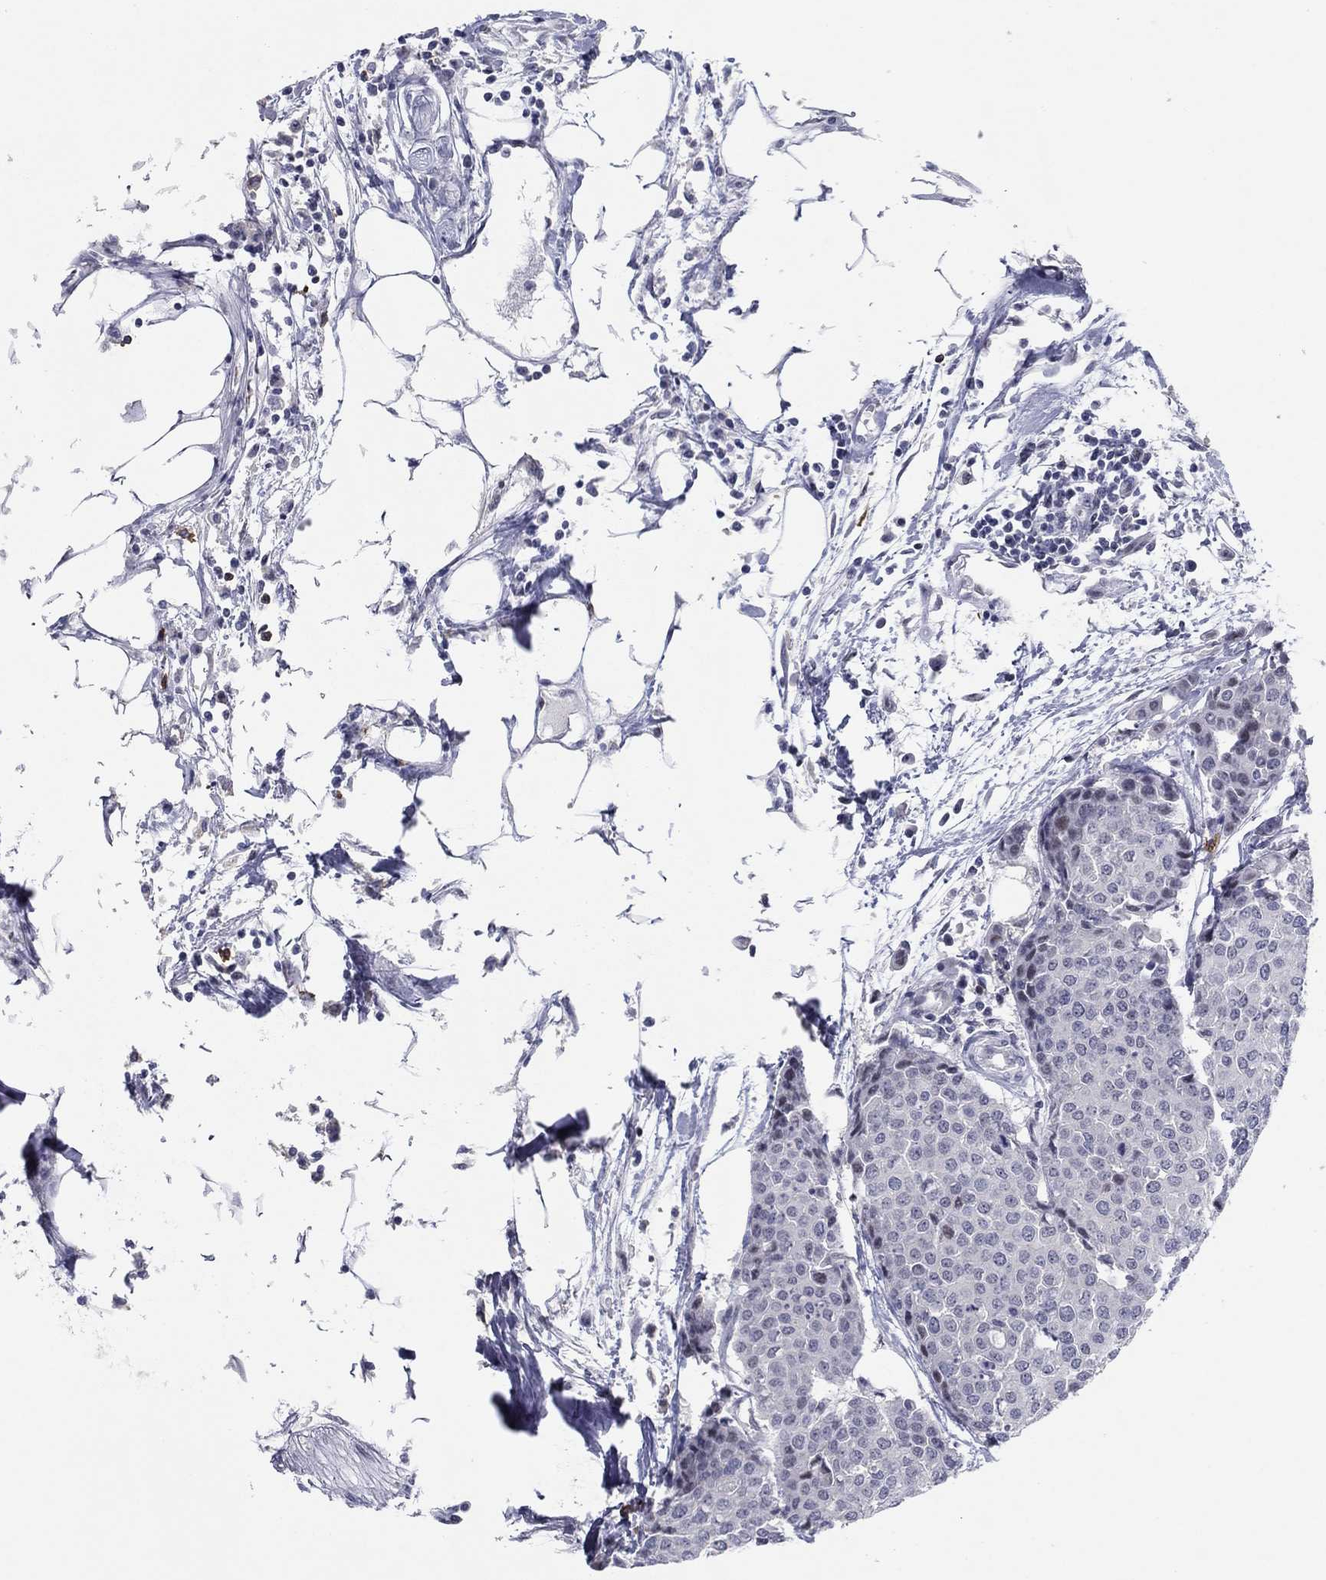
{"staining": {"intensity": "negative", "quantity": "none", "location": "none"}, "tissue": "carcinoid", "cell_type": "Tumor cells", "image_type": "cancer", "snomed": [{"axis": "morphology", "description": "Carcinoid, malignant, NOS"}, {"axis": "topography", "description": "Colon"}], "caption": "Tumor cells are negative for protein expression in human carcinoid. (DAB (3,3'-diaminobenzidine) immunohistochemistry visualized using brightfield microscopy, high magnification).", "gene": "ITGAE", "patient": {"sex": "male", "age": 81}}